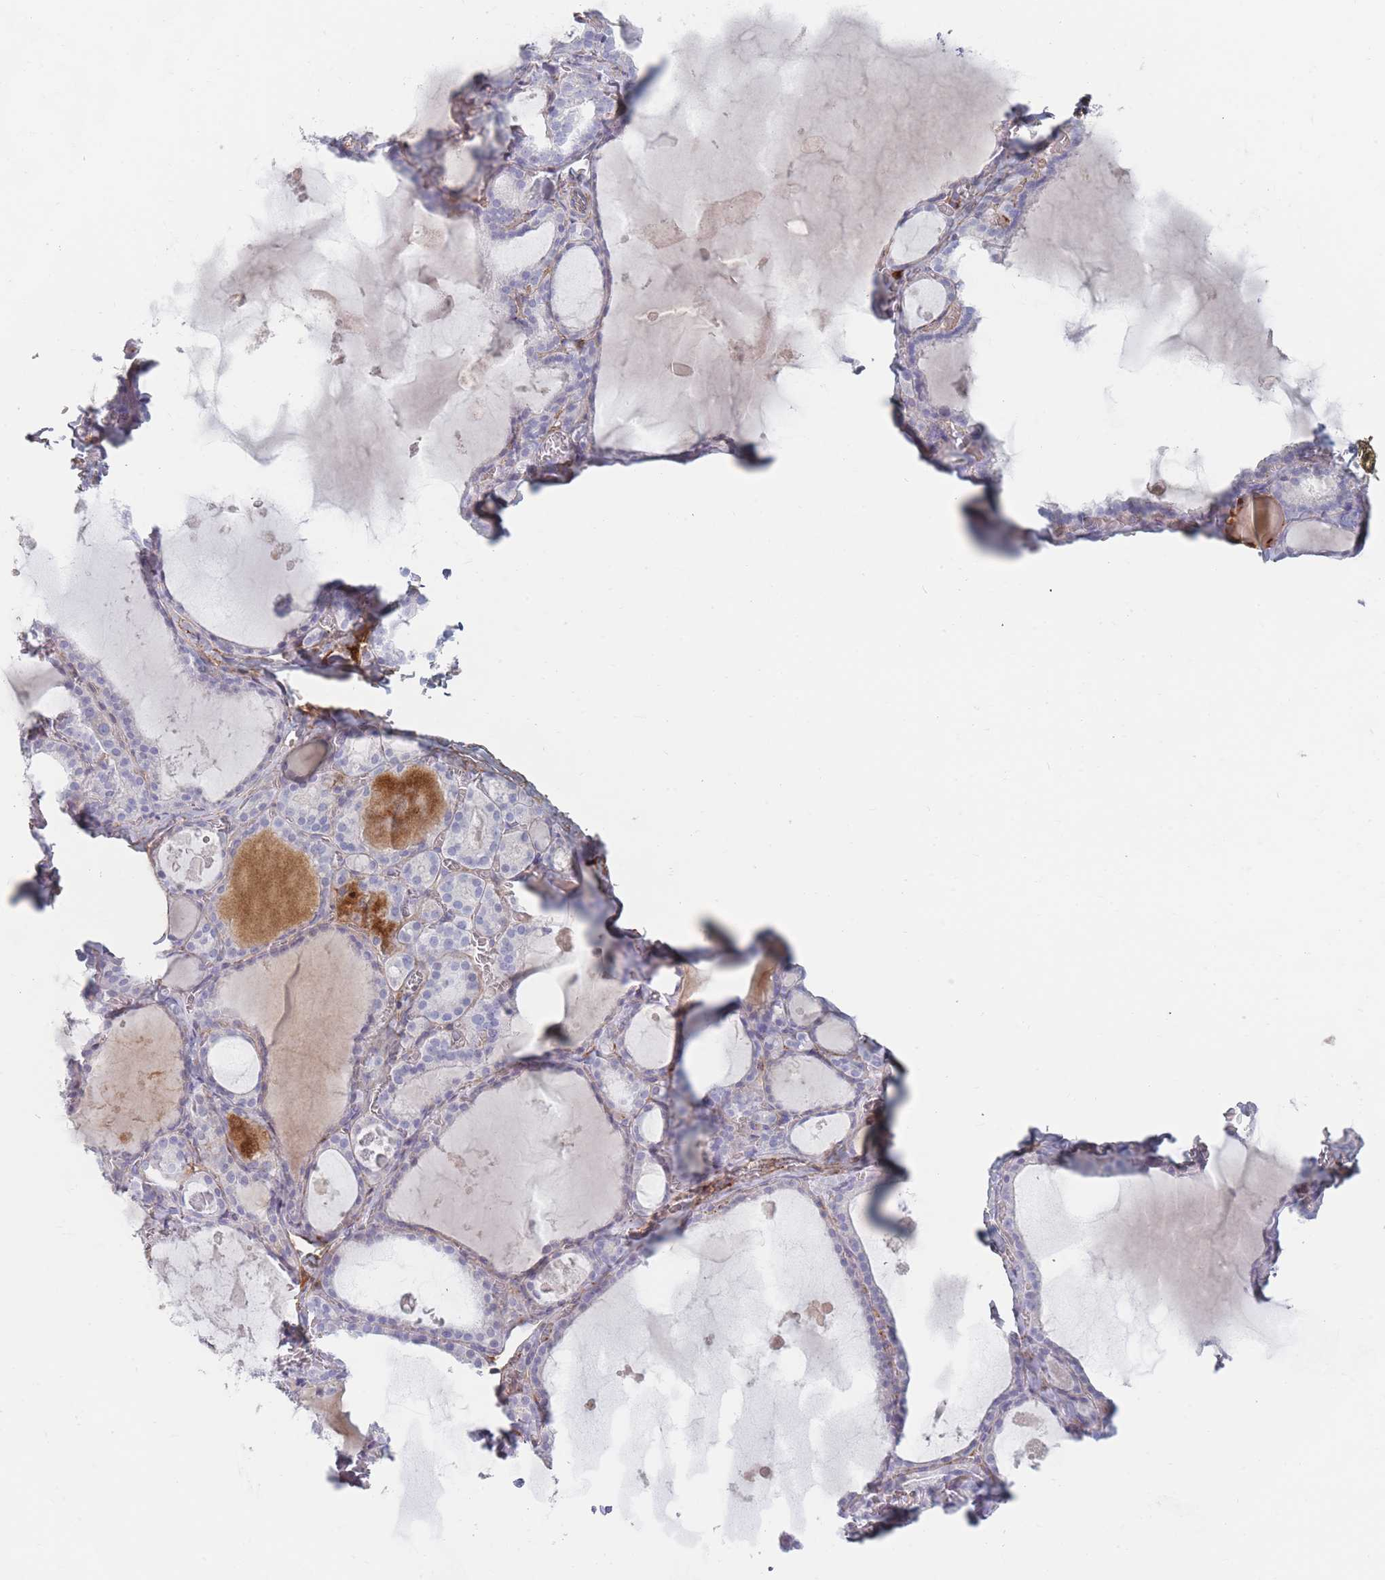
{"staining": {"intensity": "negative", "quantity": "none", "location": "none"}, "tissue": "thyroid gland", "cell_type": "Glandular cells", "image_type": "normal", "snomed": [{"axis": "morphology", "description": "Normal tissue, NOS"}, {"axis": "topography", "description": "Thyroid gland"}], "caption": "The photomicrograph reveals no staining of glandular cells in benign thyroid gland.", "gene": "PRG4", "patient": {"sex": "male", "age": 56}}